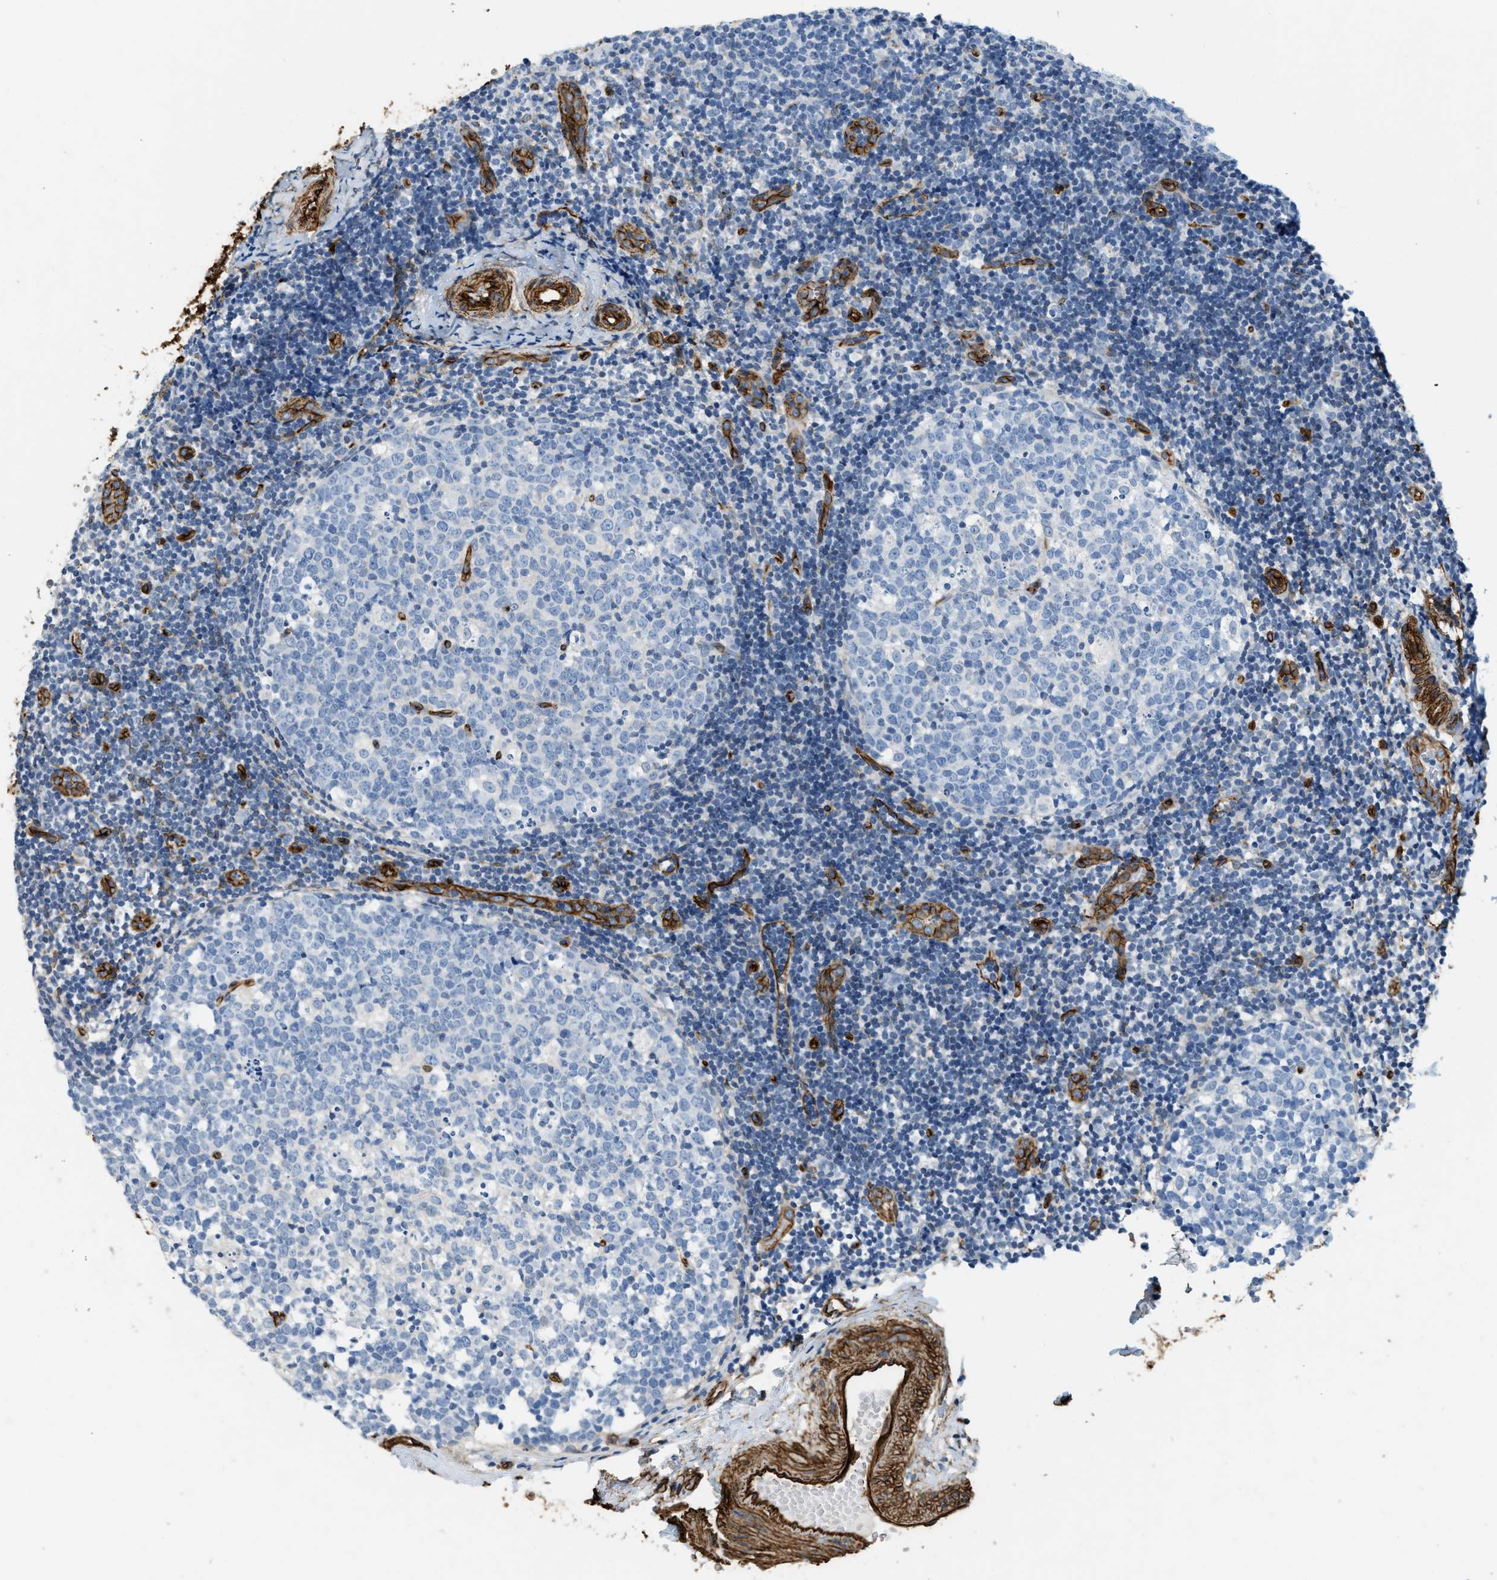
{"staining": {"intensity": "negative", "quantity": "none", "location": "none"}, "tissue": "tonsil", "cell_type": "Germinal center cells", "image_type": "normal", "snomed": [{"axis": "morphology", "description": "Normal tissue, NOS"}, {"axis": "topography", "description": "Tonsil"}], "caption": "Micrograph shows no significant protein expression in germinal center cells of normal tonsil. (DAB immunohistochemistry (IHC), high magnification).", "gene": "TMEM43", "patient": {"sex": "female", "age": 19}}